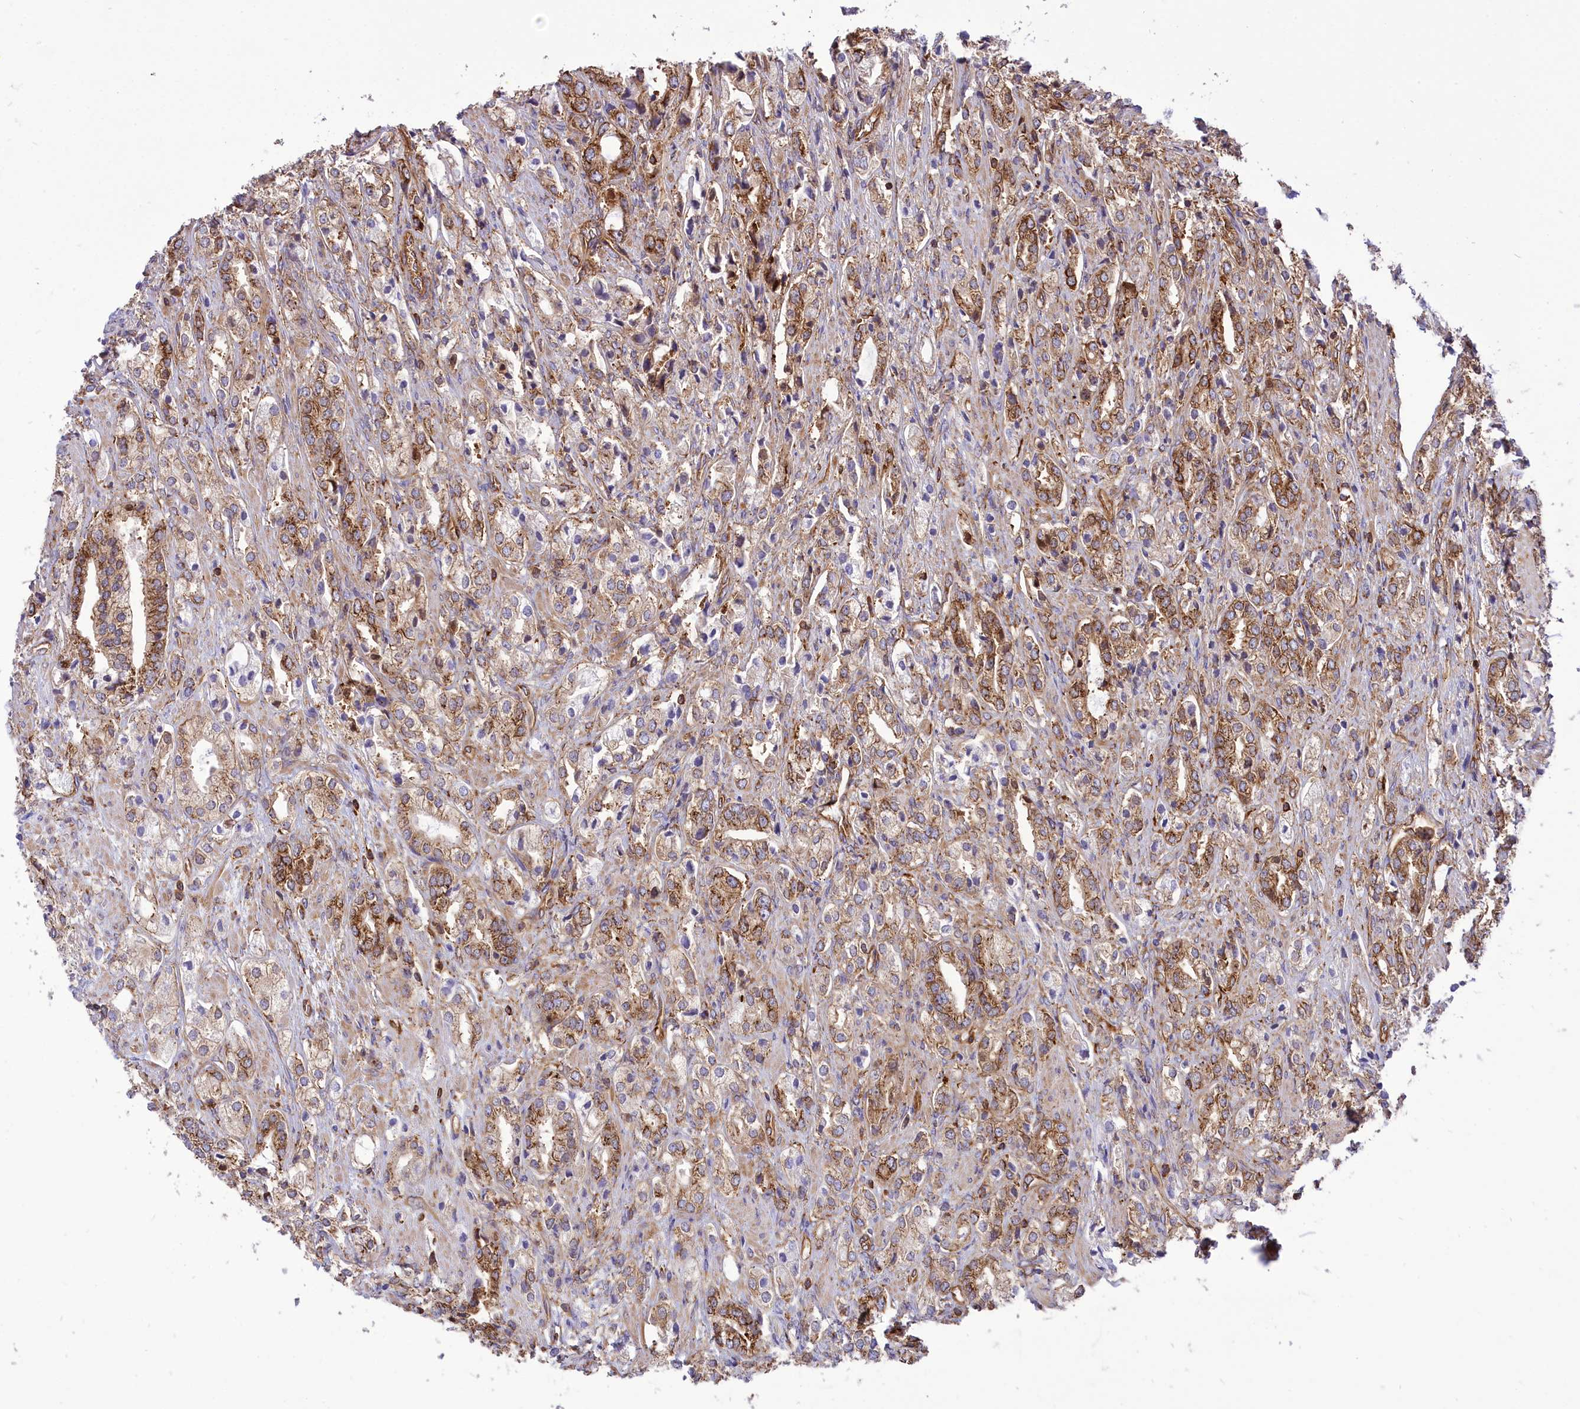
{"staining": {"intensity": "moderate", "quantity": ">75%", "location": "cytoplasmic/membranous"}, "tissue": "prostate cancer", "cell_type": "Tumor cells", "image_type": "cancer", "snomed": [{"axis": "morphology", "description": "Adenocarcinoma, High grade"}, {"axis": "topography", "description": "Prostate"}], "caption": "Tumor cells display medium levels of moderate cytoplasmic/membranous expression in about >75% of cells in human prostate cancer. (DAB IHC with brightfield microscopy, high magnification).", "gene": "SEPTIN9", "patient": {"sex": "male", "age": 50}}